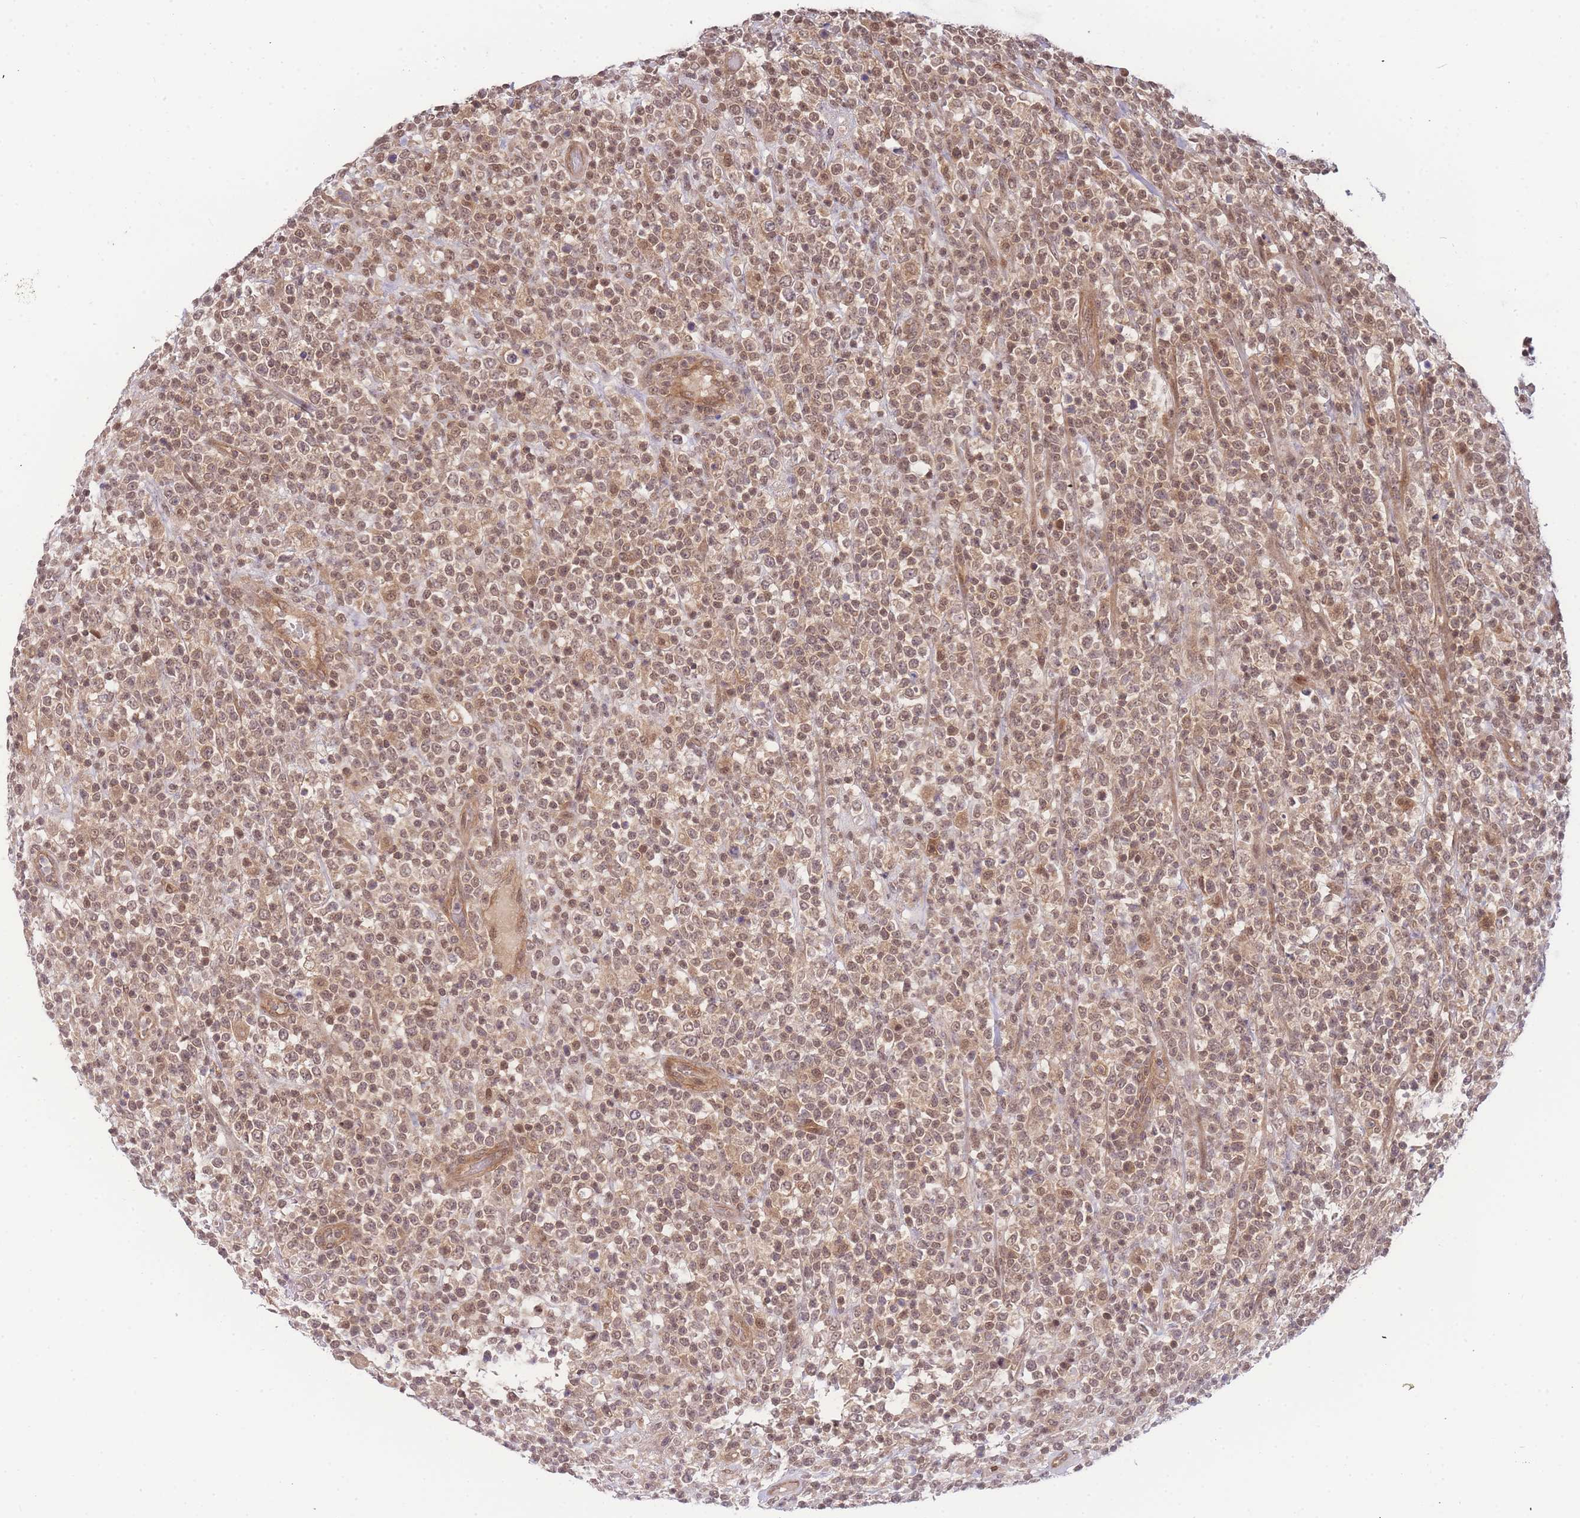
{"staining": {"intensity": "moderate", "quantity": ">75%", "location": "nuclear"}, "tissue": "lymphoma", "cell_type": "Tumor cells", "image_type": "cancer", "snomed": [{"axis": "morphology", "description": "Malignant lymphoma, non-Hodgkin's type, High grade"}, {"axis": "topography", "description": "Colon"}], "caption": "Moderate nuclear staining for a protein is appreciated in about >75% of tumor cells of lymphoma using immunohistochemistry (IHC).", "gene": "KIAA1191", "patient": {"sex": "female", "age": 53}}